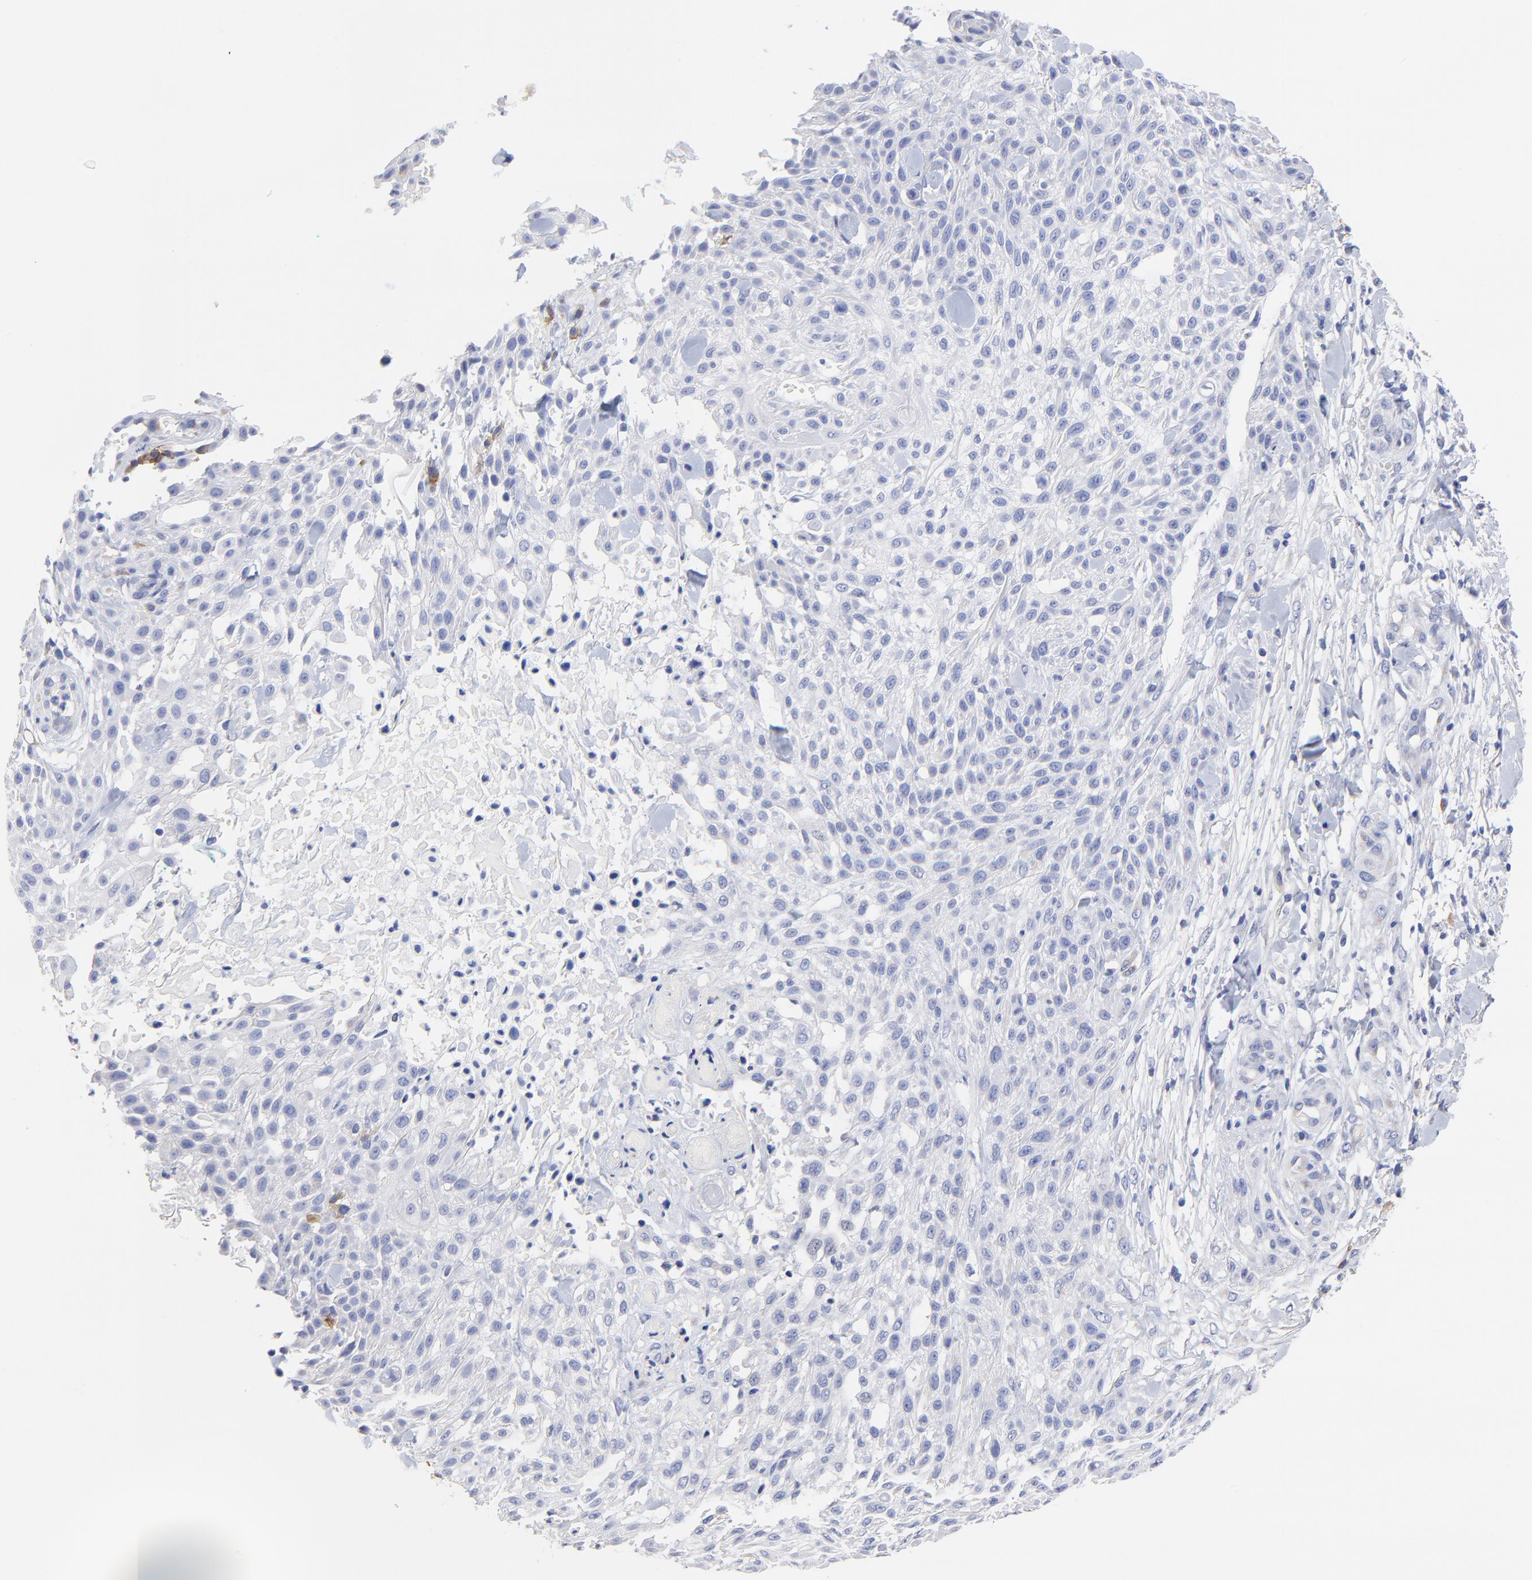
{"staining": {"intensity": "negative", "quantity": "none", "location": "none"}, "tissue": "skin cancer", "cell_type": "Tumor cells", "image_type": "cancer", "snomed": [{"axis": "morphology", "description": "Squamous cell carcinoma, NOS"}, {"axis": "topography", "description": "Skin"}], "caption": "The IHC micrograph has no significant expression in tumor cells of squamous cell carcinoma (skin) tissue.", "gene": "LAX1", "patient": {"sex": "female", "age": 42}}